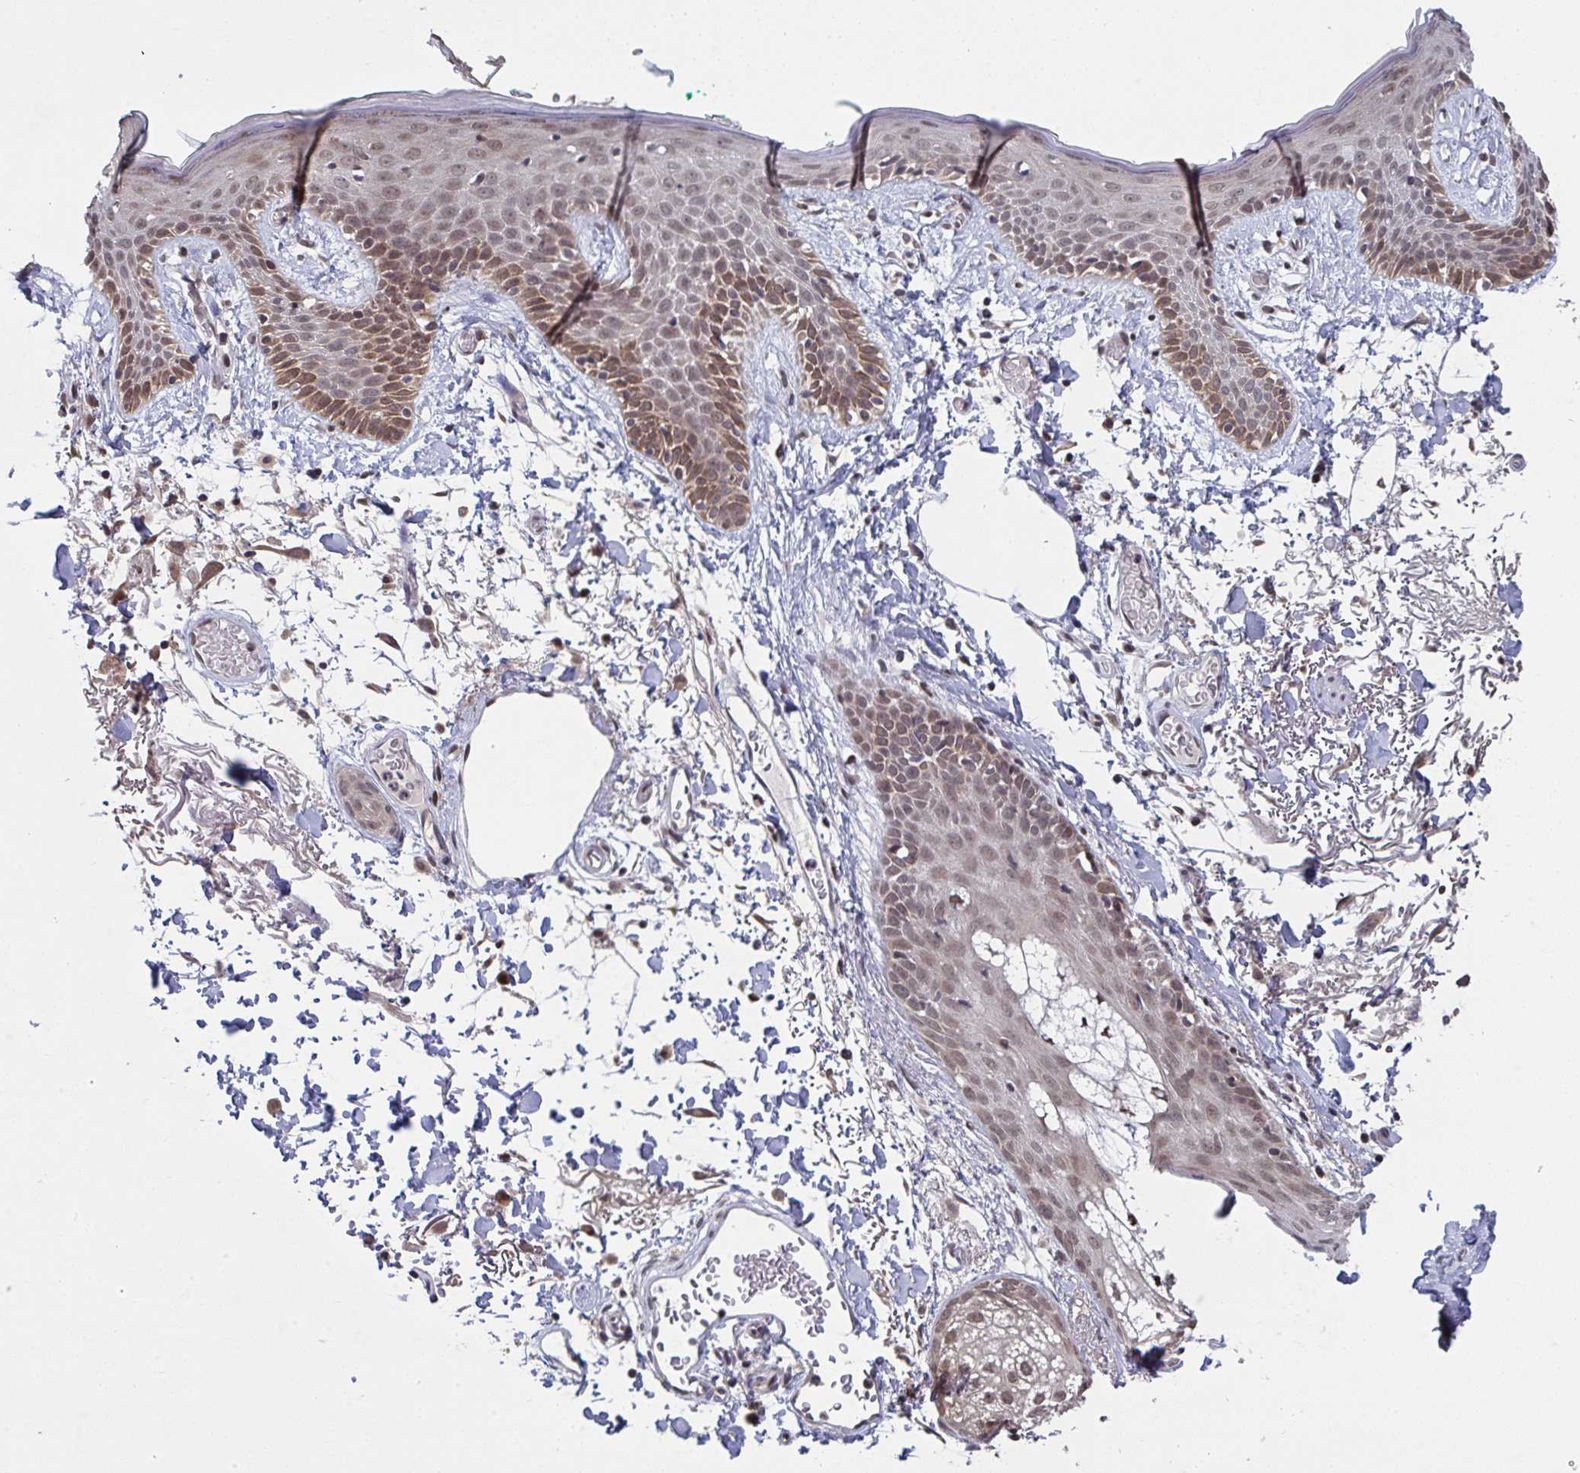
{"staining": {"intensity": "moderate", "quantity": ">75%", "location": "cytoplasmic/membranous,nuclear"}, "tissue": "skin", "cell_type": "Fibroblasts", "image_type": "normal", "snomed": [{"axis": "morphology", "description": "Normal tissue, NOS"}, {"axis": "topography", "description": "Skin"}], "caption": "Skin stained with DAB immunohistochemistry (IHC) reveals medium levels of moderate cytoplasmic/membranous,nuclear staining in about >75% of fibroblasts.", "gene": "JMJD1C", "patient": {"sex": "male", "age": 79}}